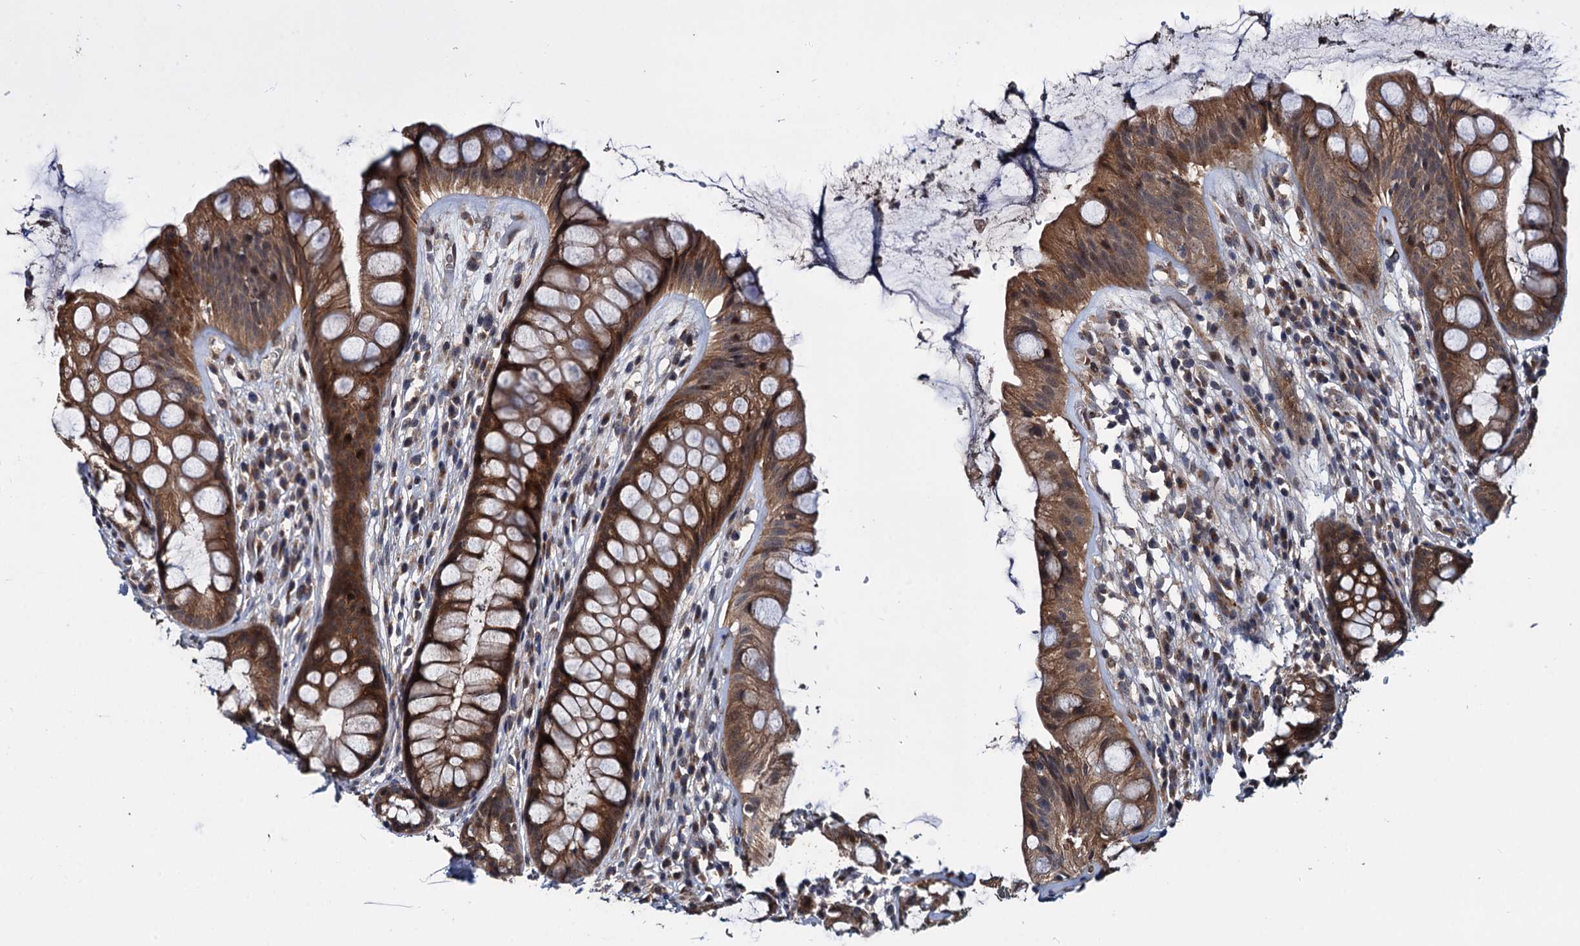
{"staining": {"intensity": "moderate", "quantity": ">75%", "location": "cytoplasmic/membranous"}, "tissue": "rectum", "cell_type": "Glandular cells", "image_type": "normal", "snomed": [{"axis": "morphology", "description": "Normal tissue, NOS"}, {"axis": "topography", "description": "Rectum"}], "caption": "Unremarkable rectum displays moderate cytoplasmic/membranous expression in approximately >75% of glandular cells, visualized by immunohistochemistry.", "gene": "ARHGAP42", "patient": {"sex": "male", "age": 74}}